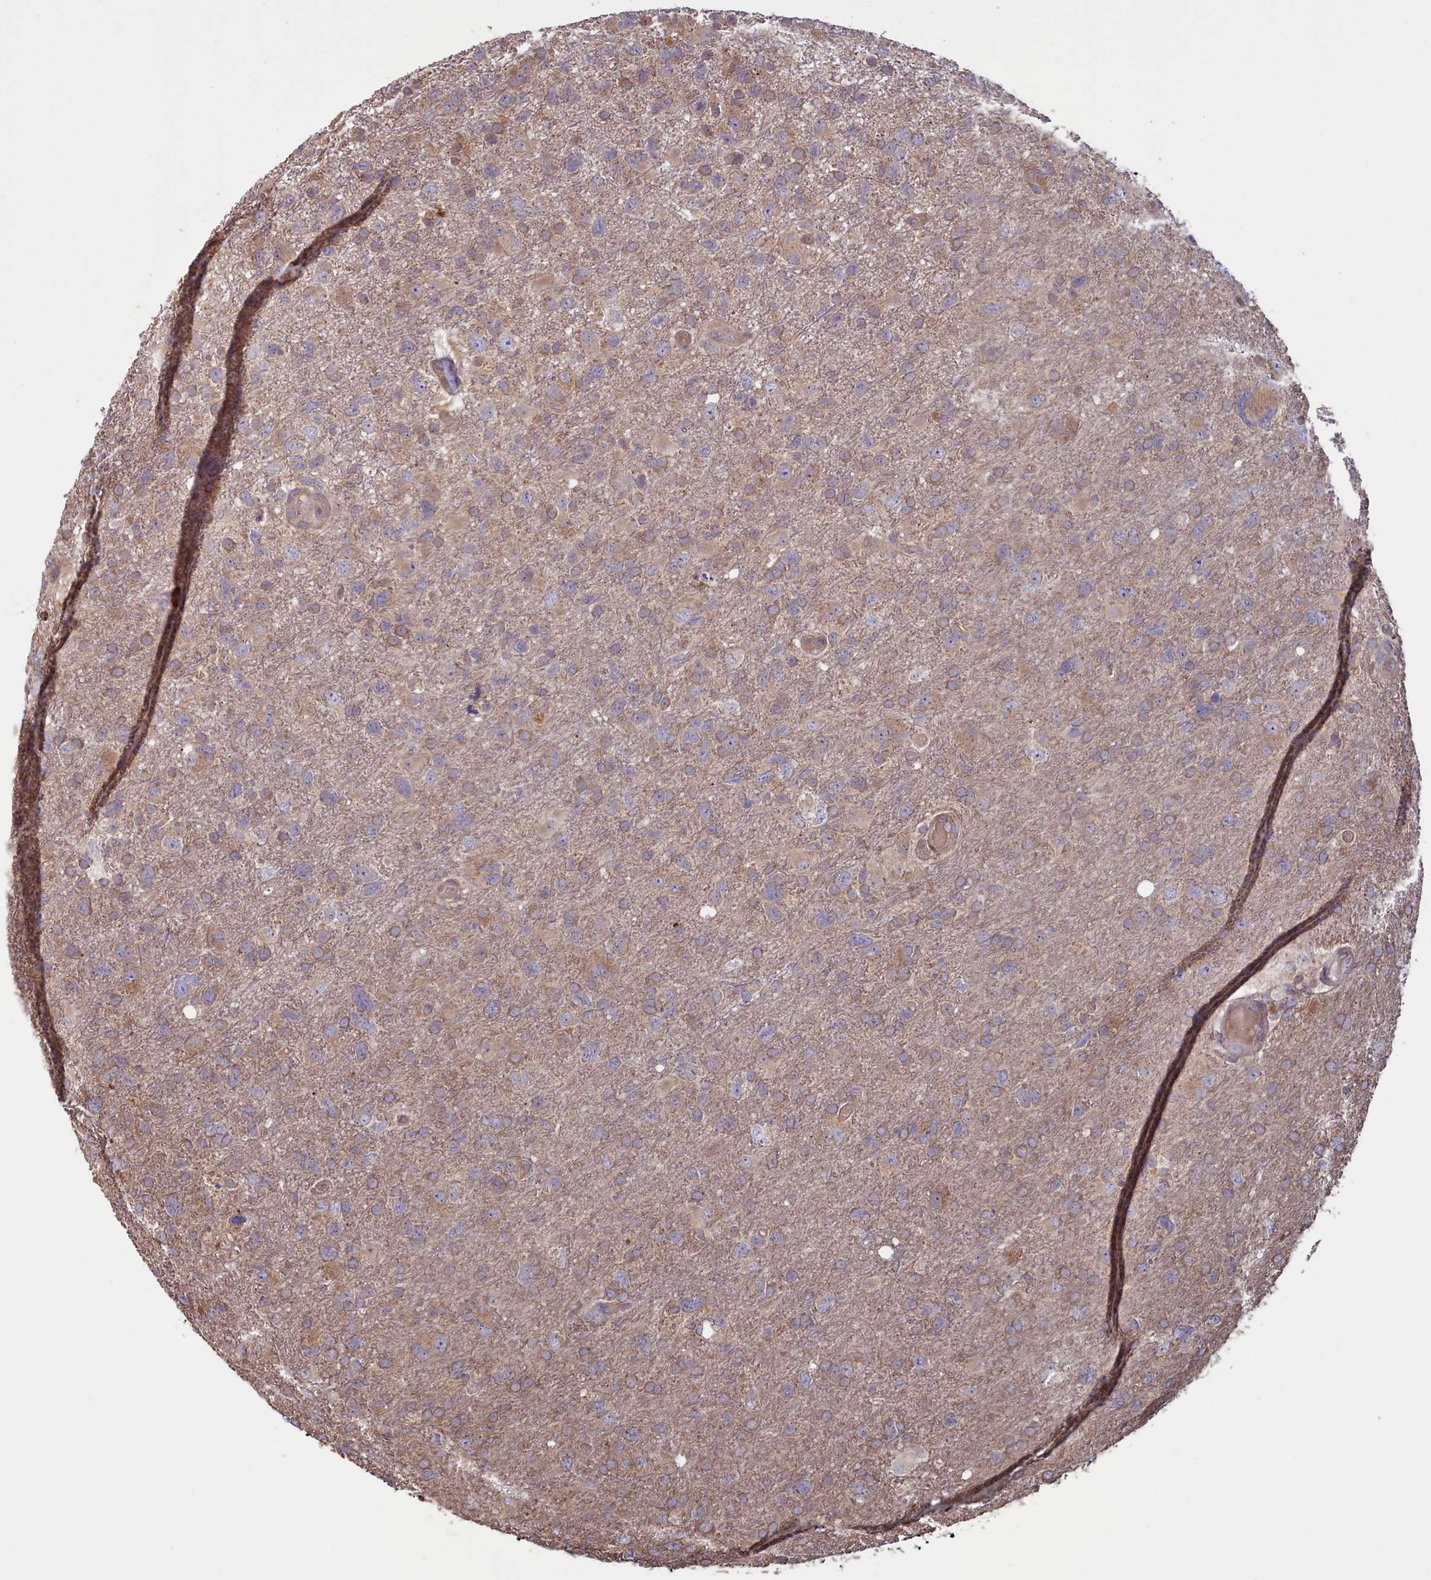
{"staining": {"intensity": "weak", "quantity": "25%-75%", "location": "cytoplasmic/membranous"}, "tissue": "glioma", "cell_type": "Tumor cells", "image_type": "cancer", "snomed": [{"axis": "morphology", "description": "Glioma, malignant, High grade"}, {"axis": "topography", "description": "Brain"}], "caption": "This micrograph displays immunohistochemistry (IHC) staining of human malignant glioma (high-grade), with low weak cytoplasmic/membranous positivity in approximately 25%-75% of tumor cells.", "gene": "CIAO2B", "patient": {"sex": "male", "age": 61}}